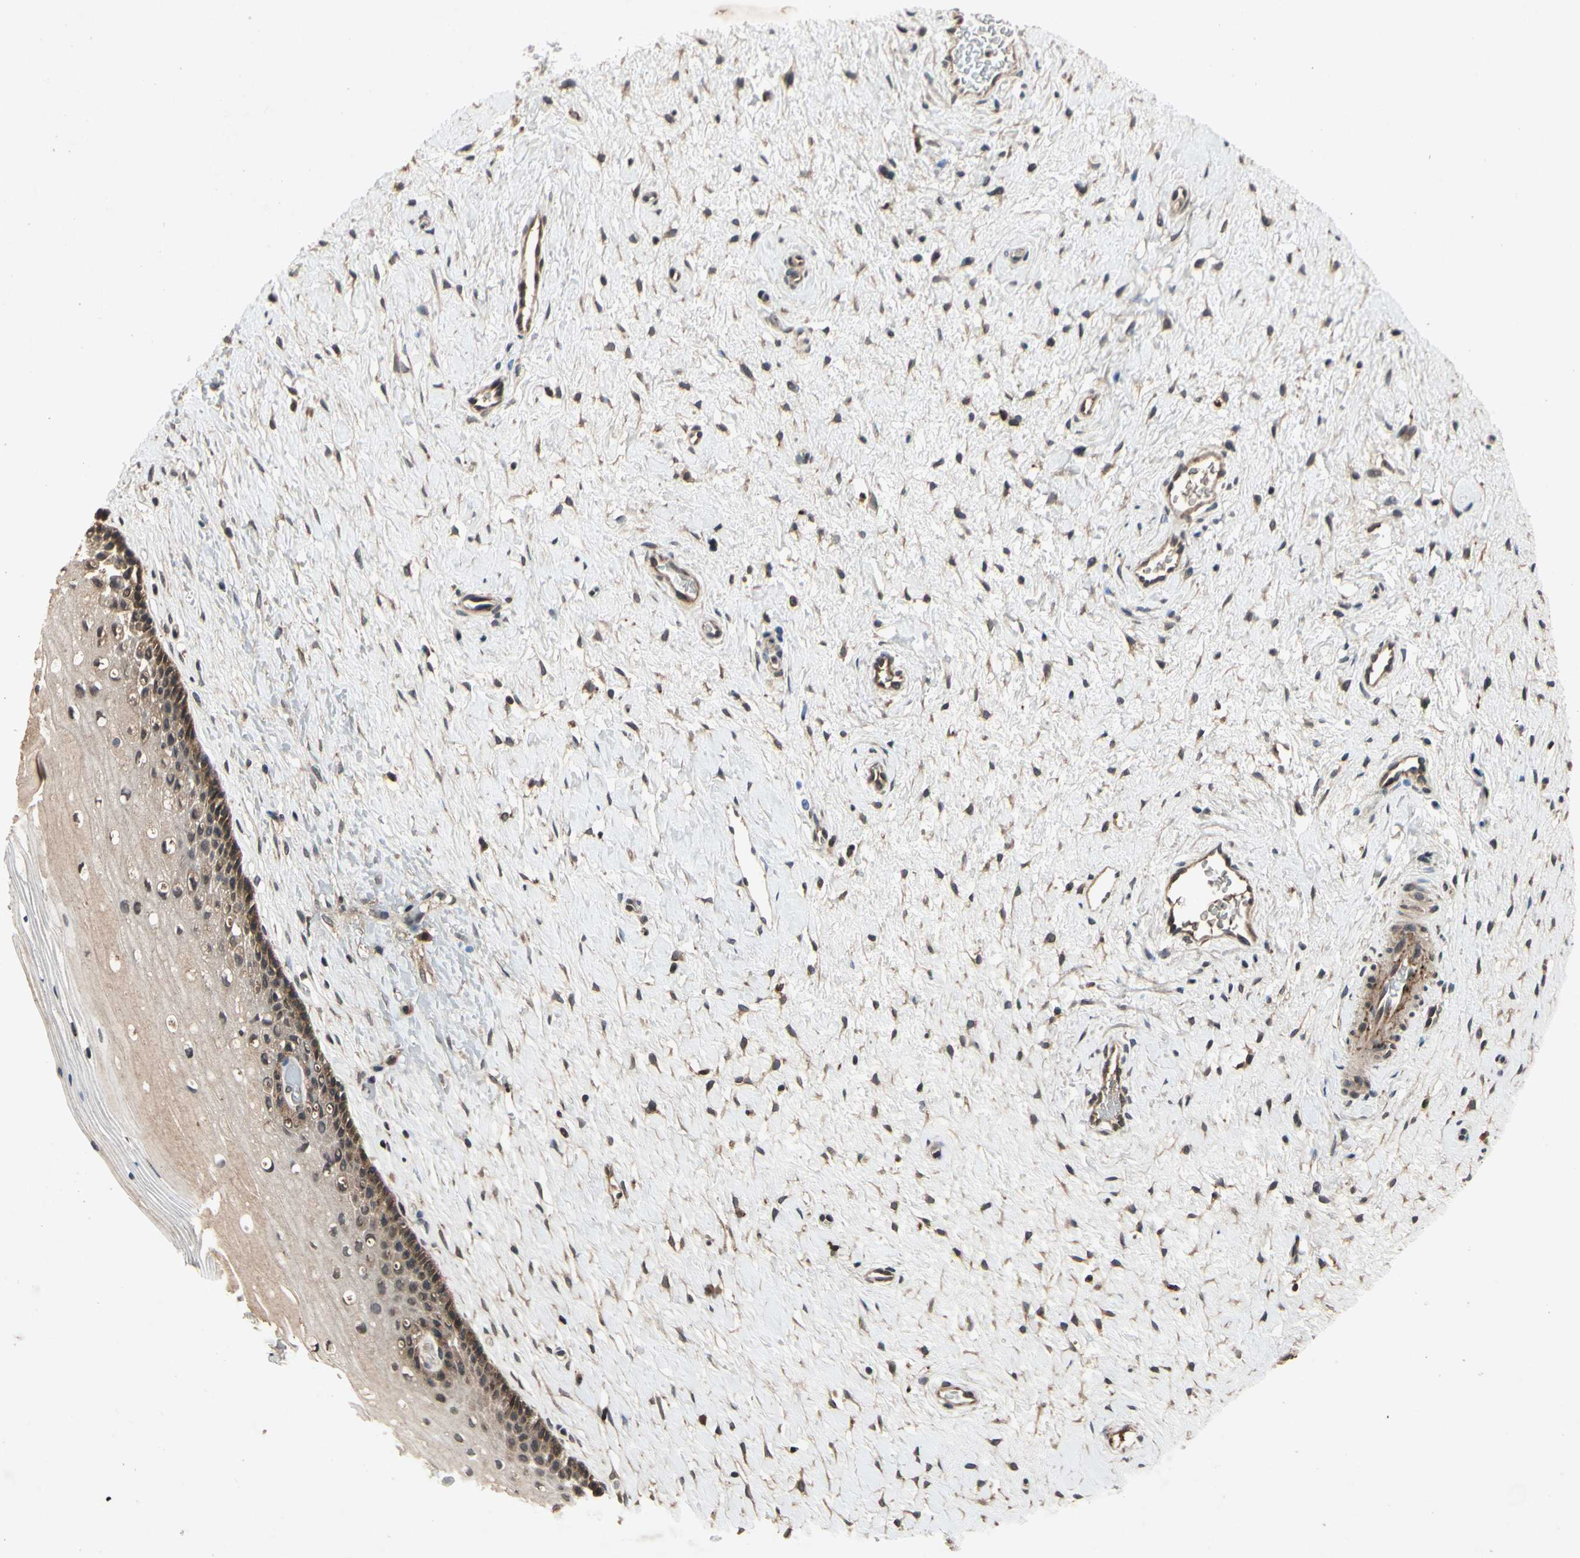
{"staining": {"intensity": "weak", "quantity": "<25%", "location": "cytoplasmic/membranous"}, "tissue": "cervix", "cell_type": "Glandular cells", "image_type": "normal", "snomed": [{"axis": "morphology", "description": "Normal tissue, NOS"}, {"axis": "topography", "description": "Cervix"}], "caption": "Immunohistochemical staining of benign human cervix reveals no significant expression in glandular cells. The staining is performed using DAB brown chromogen with nuclei counter-stained in using hematoxylin.", "gene": "DPY19L3", "patient": {"sex": "female", "age": 39}}